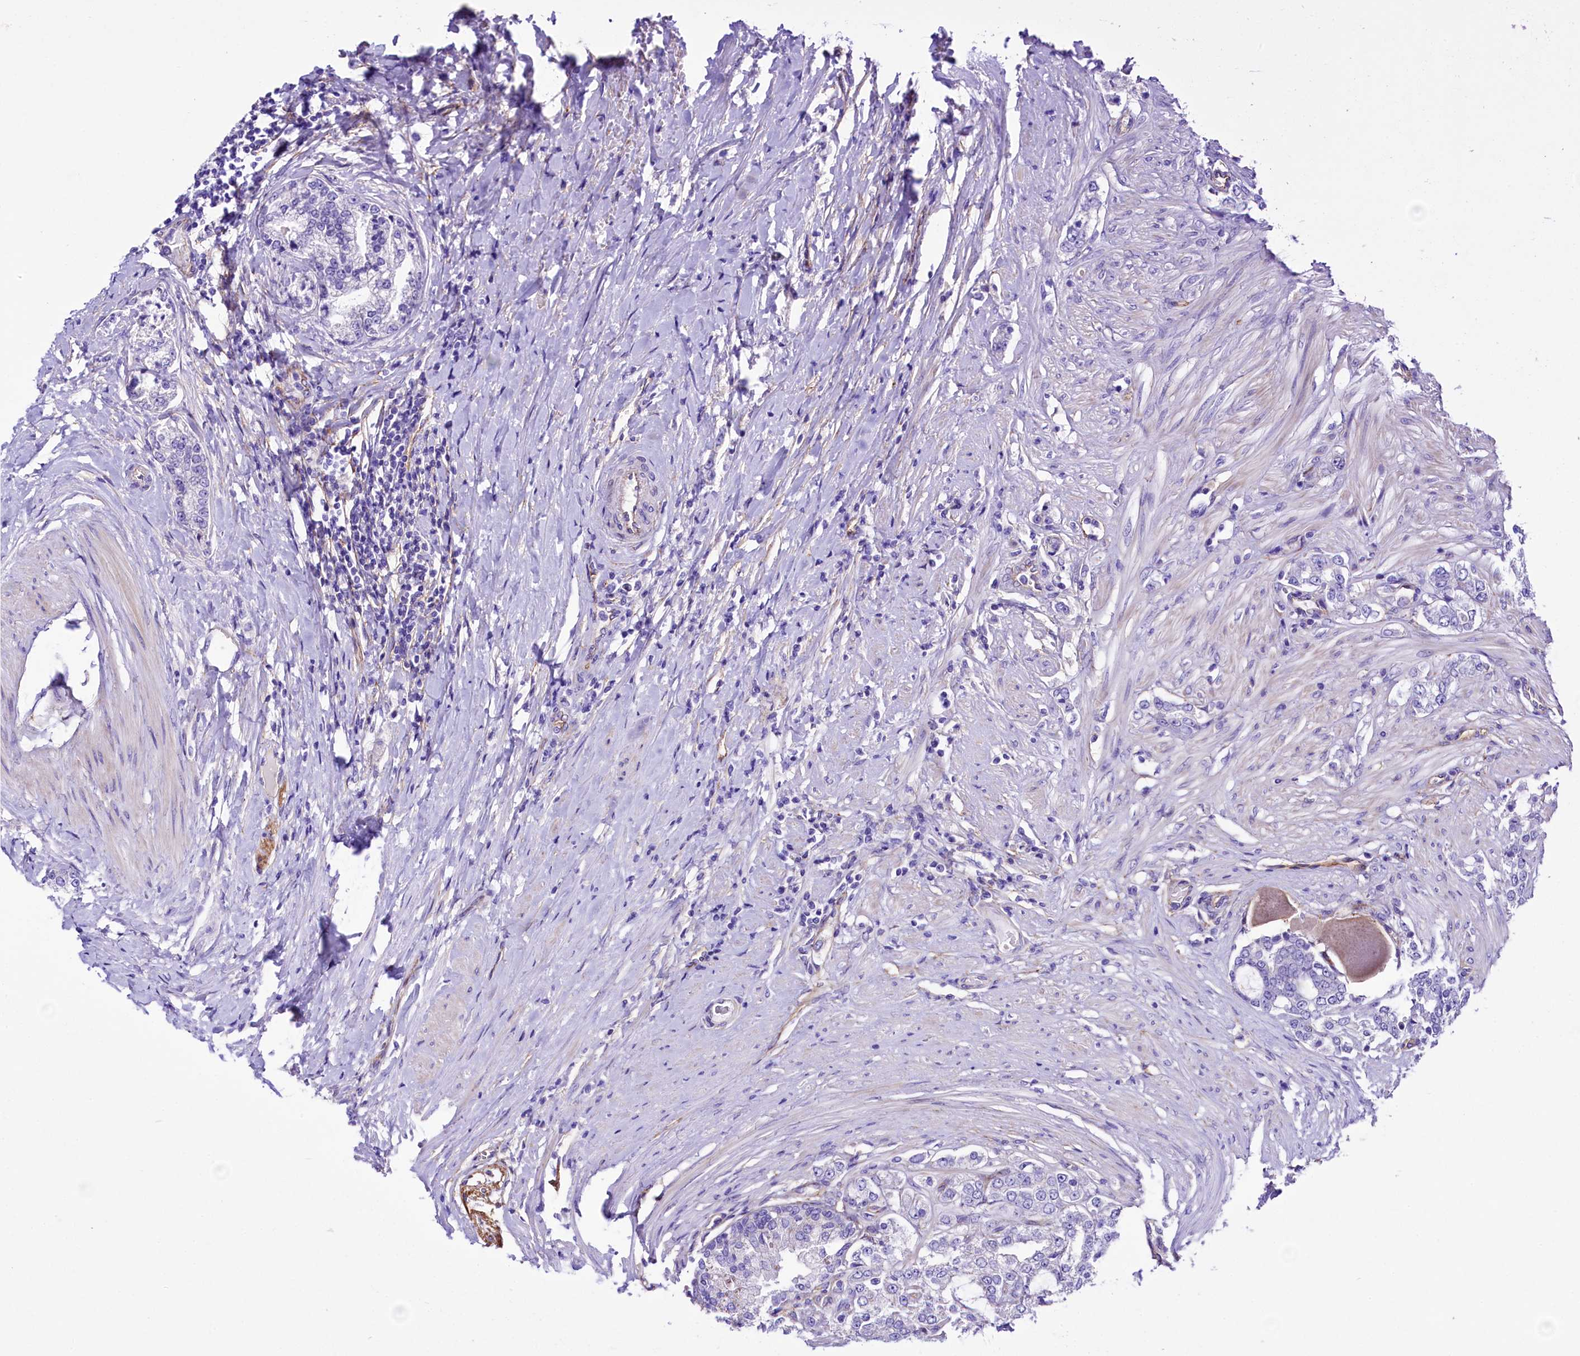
{"staining": {"intensity": "negative", "quantity": "none", "location": "none"}, "tissue": "prostate cancer", "cell_type": "Tumor cells", "image_type": "cancer", "snomed": [{"axis": "morphology", "description": "Adenocarcinoma, High grade"}, {"axis": "topography", "description": "Prostate"}], "caption": "Immunohistochemistry image of neoplastic tissue: human prostate high-grade adenocarcinoma stained with DAB reveals no significant protein positivity in tumor cells.", "gene": "SLF1", "patient": {"sex": "male", "age": 64}}